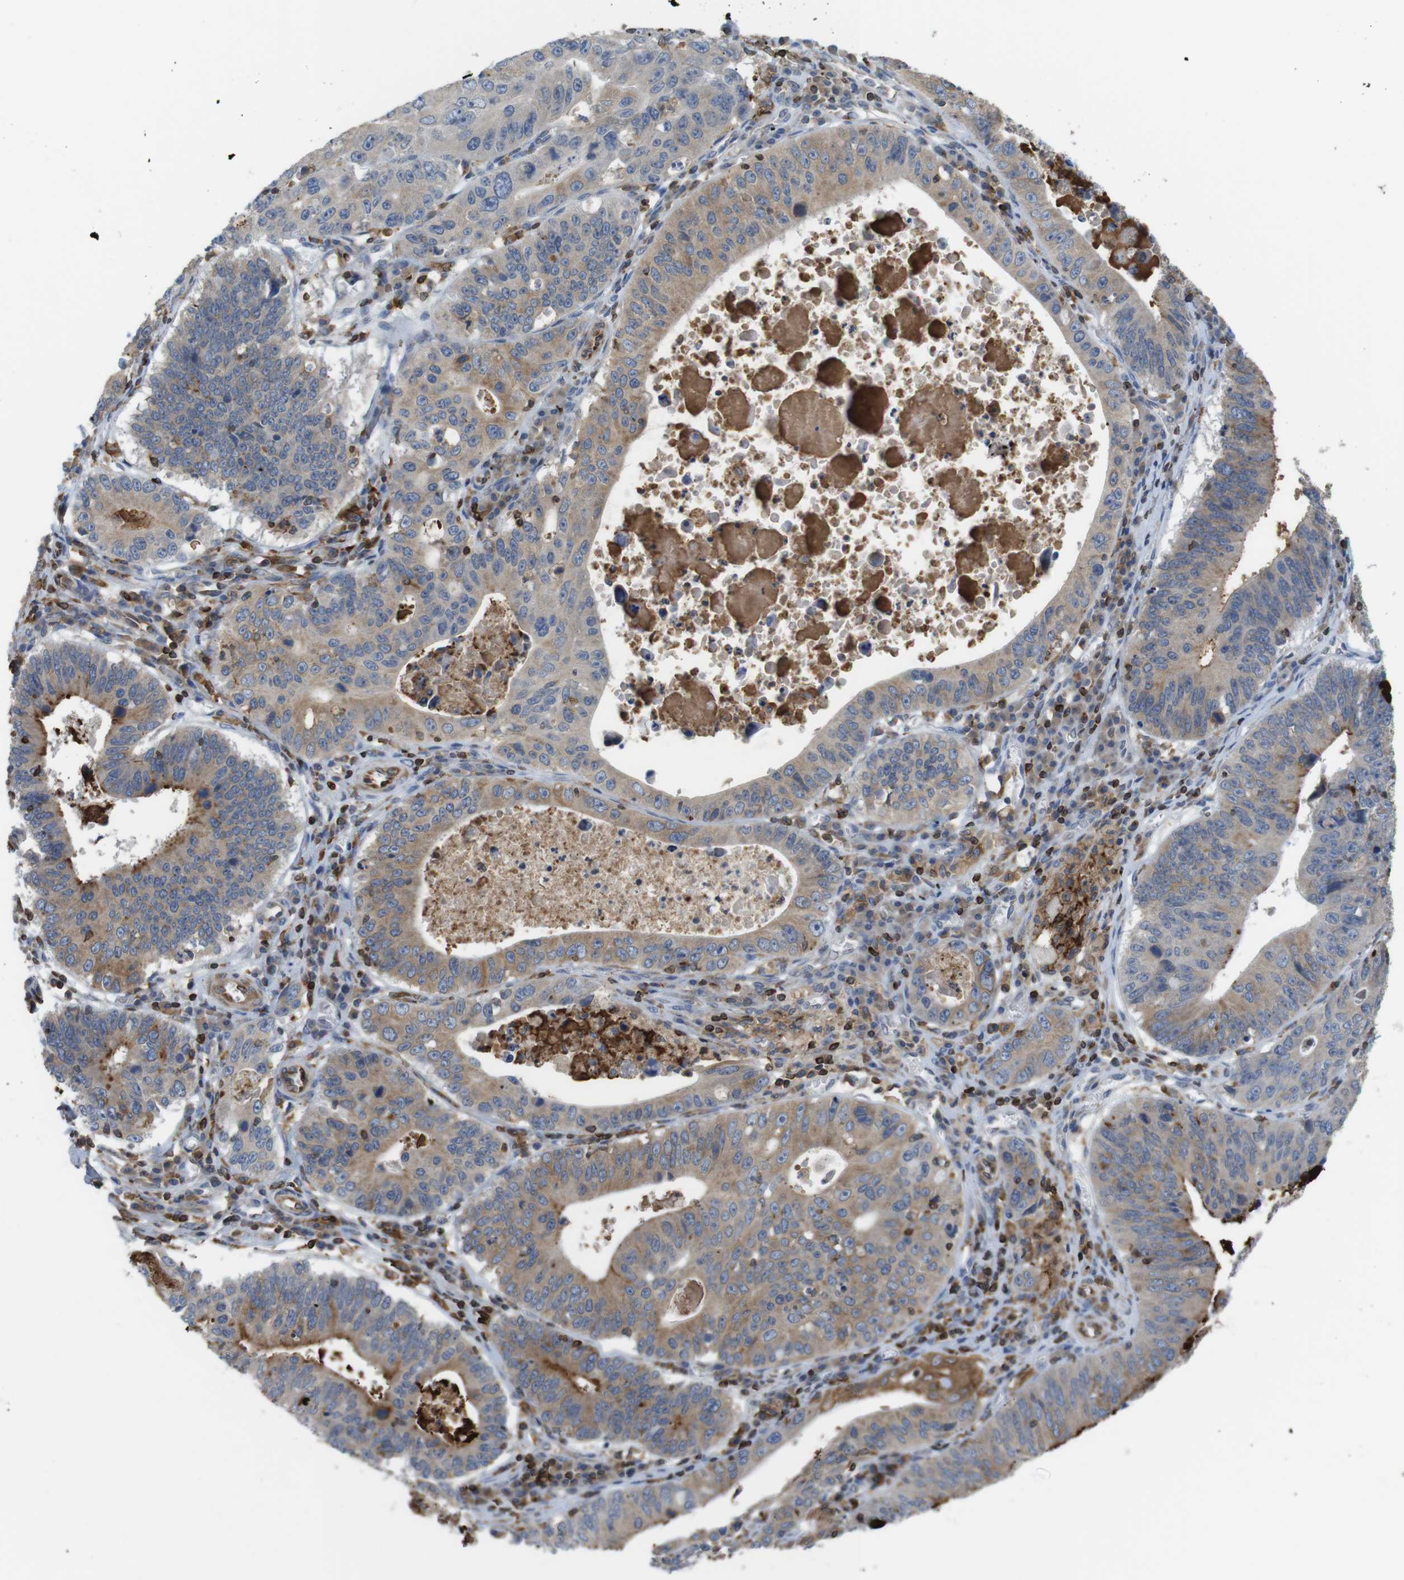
{"staining": {"intensity": "moderate", "quantity": ">75%", "location": "cytoplasmic/membranous"}, "tissue": "stomach cancer", "cell_type": "Tumor cells", "image_type": "cancer", "snomed": [{"axis": "morphology", "description": "Adenocarcinoma, NOS"}, {"axis": "topography", "description": "Stomach"}], "caption": "Human adenocarcinoma (stomach) stained with a protein marker shows moderate staining in tumor cells.", "gene": "ARL6IP5", "patient": {"sex": "male", "age": 59}}